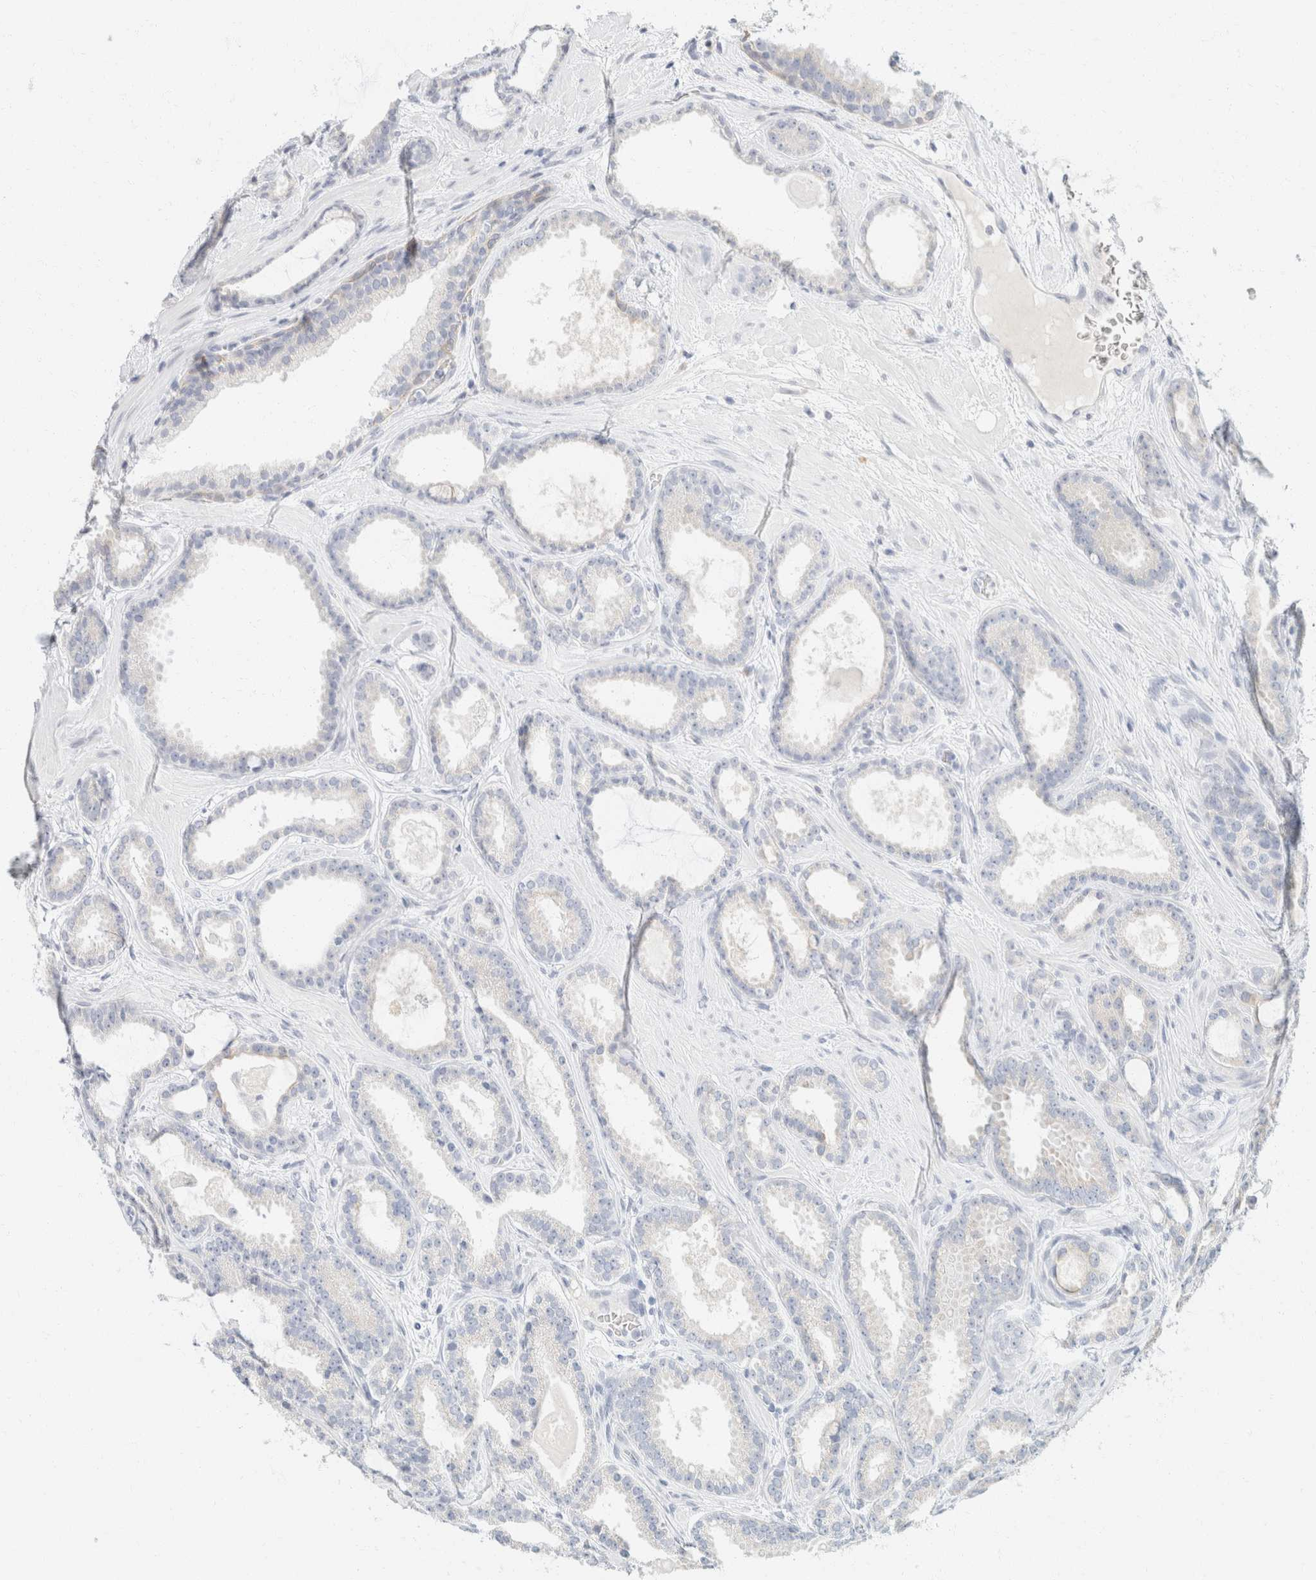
{"staining": {"intensity": "negative", "quantity": "none", "location": "none"}, "tissue": "prostate cancer", "cell_type": "Tumor cells", "image_type": "cancer", "snomed": [{"axis": "morphology", "description": "Adenocarcinoma, High grade"}, {"axis": "topography", "description": "Prostate"}], "caption": "This image is of prostate cancer (adenocarcinoma (high-grade)) stained with IHC to label a protein in brown with the nuclei are counter-stained blue. There is no expression in tumor cells.", "gene": "KRT20", "patient": {"sex": "male", "age": 60}}